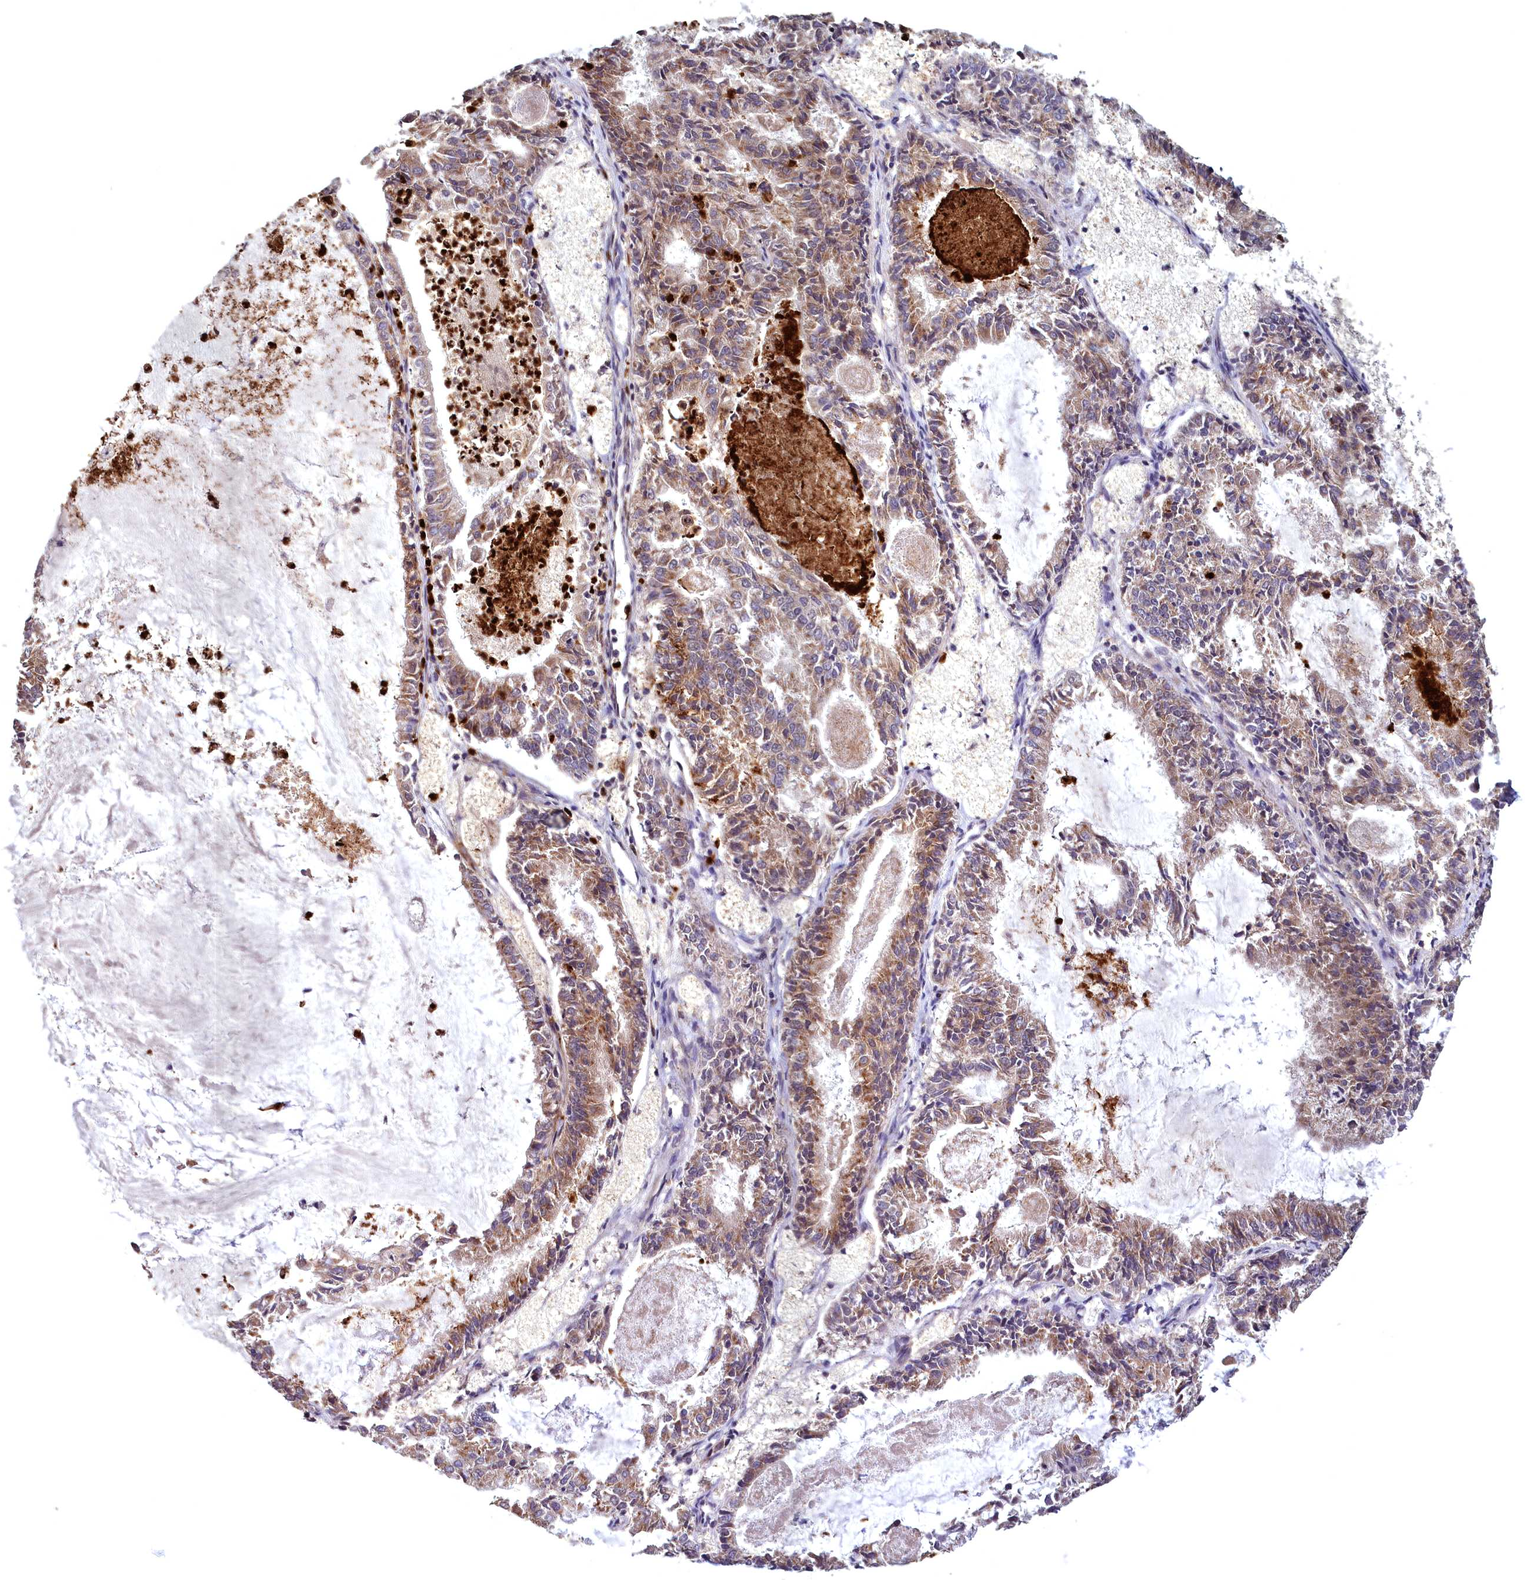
{"staining": {"intensity": "moderate", "quantity": "25%-75%", "location": "cytoplasmic/membranous"}, "tissue": "endometrial cancer", "cell_type": "Tumor cells", "image_type": "cancer", "snomed": [{"axis": "morphology", "description": "Adenocarcinoma, NOS"}, {"axis": "topography", "description": "Endometrium"}], "caption": "IHC photomicrograph of human endometrial cancer (adenocarcinoma) stained for a protein (brown), which demonstrates medium levels of moderate cytoplasmic/membranous expression in about 25%-75% of tumor cells.", "gene": "EPB41L4B", "patient": {"sex": "female", "age": 57}}